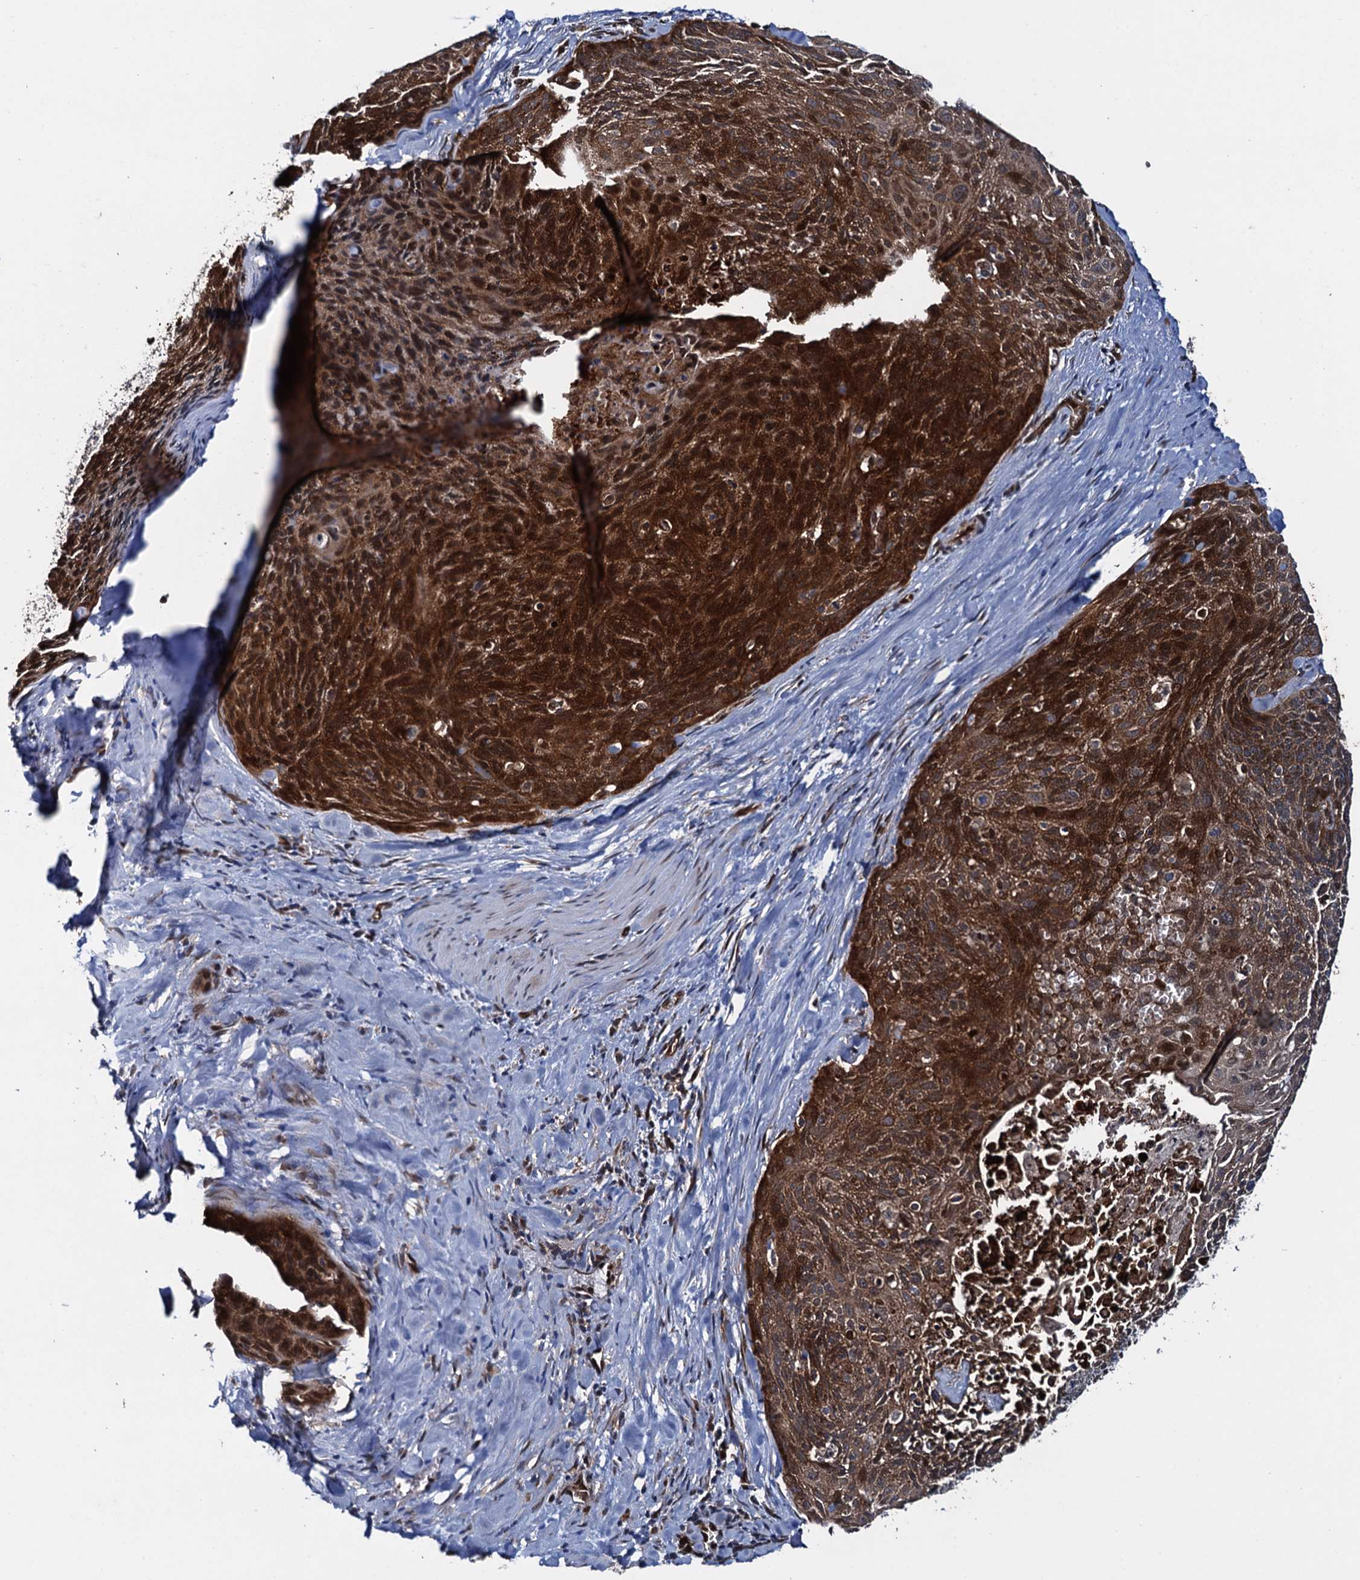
{"staining": {"intensity": "strong", "quantity": ">75%", "location": "cytoplasmic/membranous,nuclear"}, "tissue": "cervical cancer", "cell_type": "Tumor cells", "image_type": "cancer", "snomed": [{"axis": "morphology", "description": "Squamous cell carcinoma, NOS"}, {"axis": "topography", "description": "Cervix"}], "caption": "An image of cervical squamous cell carcinoma stained for a protein demonstrates strong cytoplasmic/membranous and nuclear brown staining in tumor cells.", "gene": "RHOBTB1", "patient": {"sex": "female", "age": 55}}